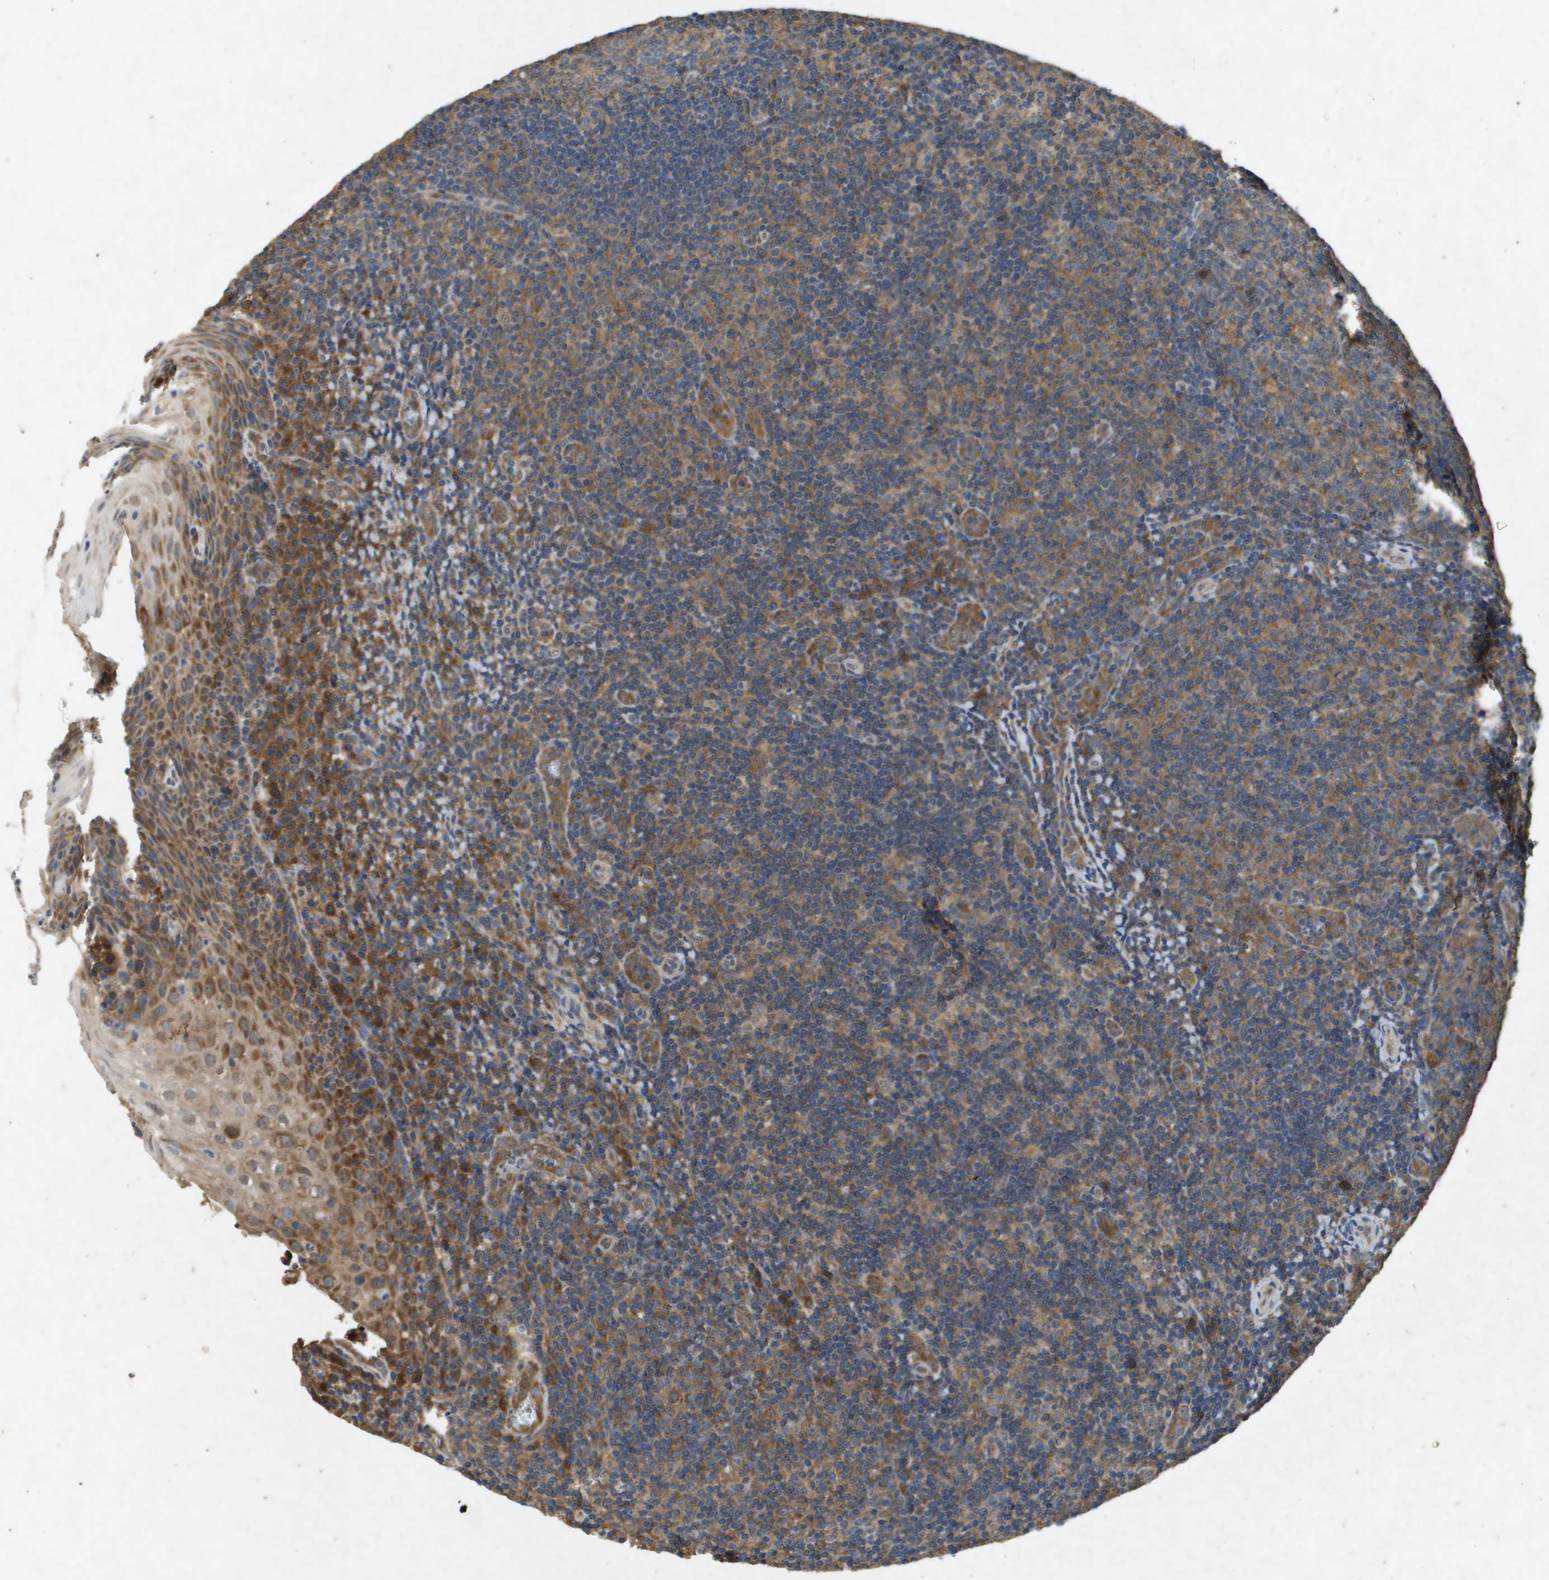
{"staining": {"intensity": "moderate", "quantity": ">75%", "location": "cytoplasmic/membranous"}, "tissue": "tonsil", "cell_type": "Germinal center cells", "image_type": "normal", "snomed": [{"axis": "morphology", "description": "Normal tissue, NOS"}, {"axis": "topography", "description": "Tonsil"}], "caption": "DAB (3,3'-diaminobenzidine) immunohistochemical staining of normal human tonsil exhibits moderate cytoplasmic/membranous protein staining in approximately >75% of germinal center cells. Nuclei are stained in blue.", "gene": "PTPRT", "patient": {"sex": "male", "age": 37}}